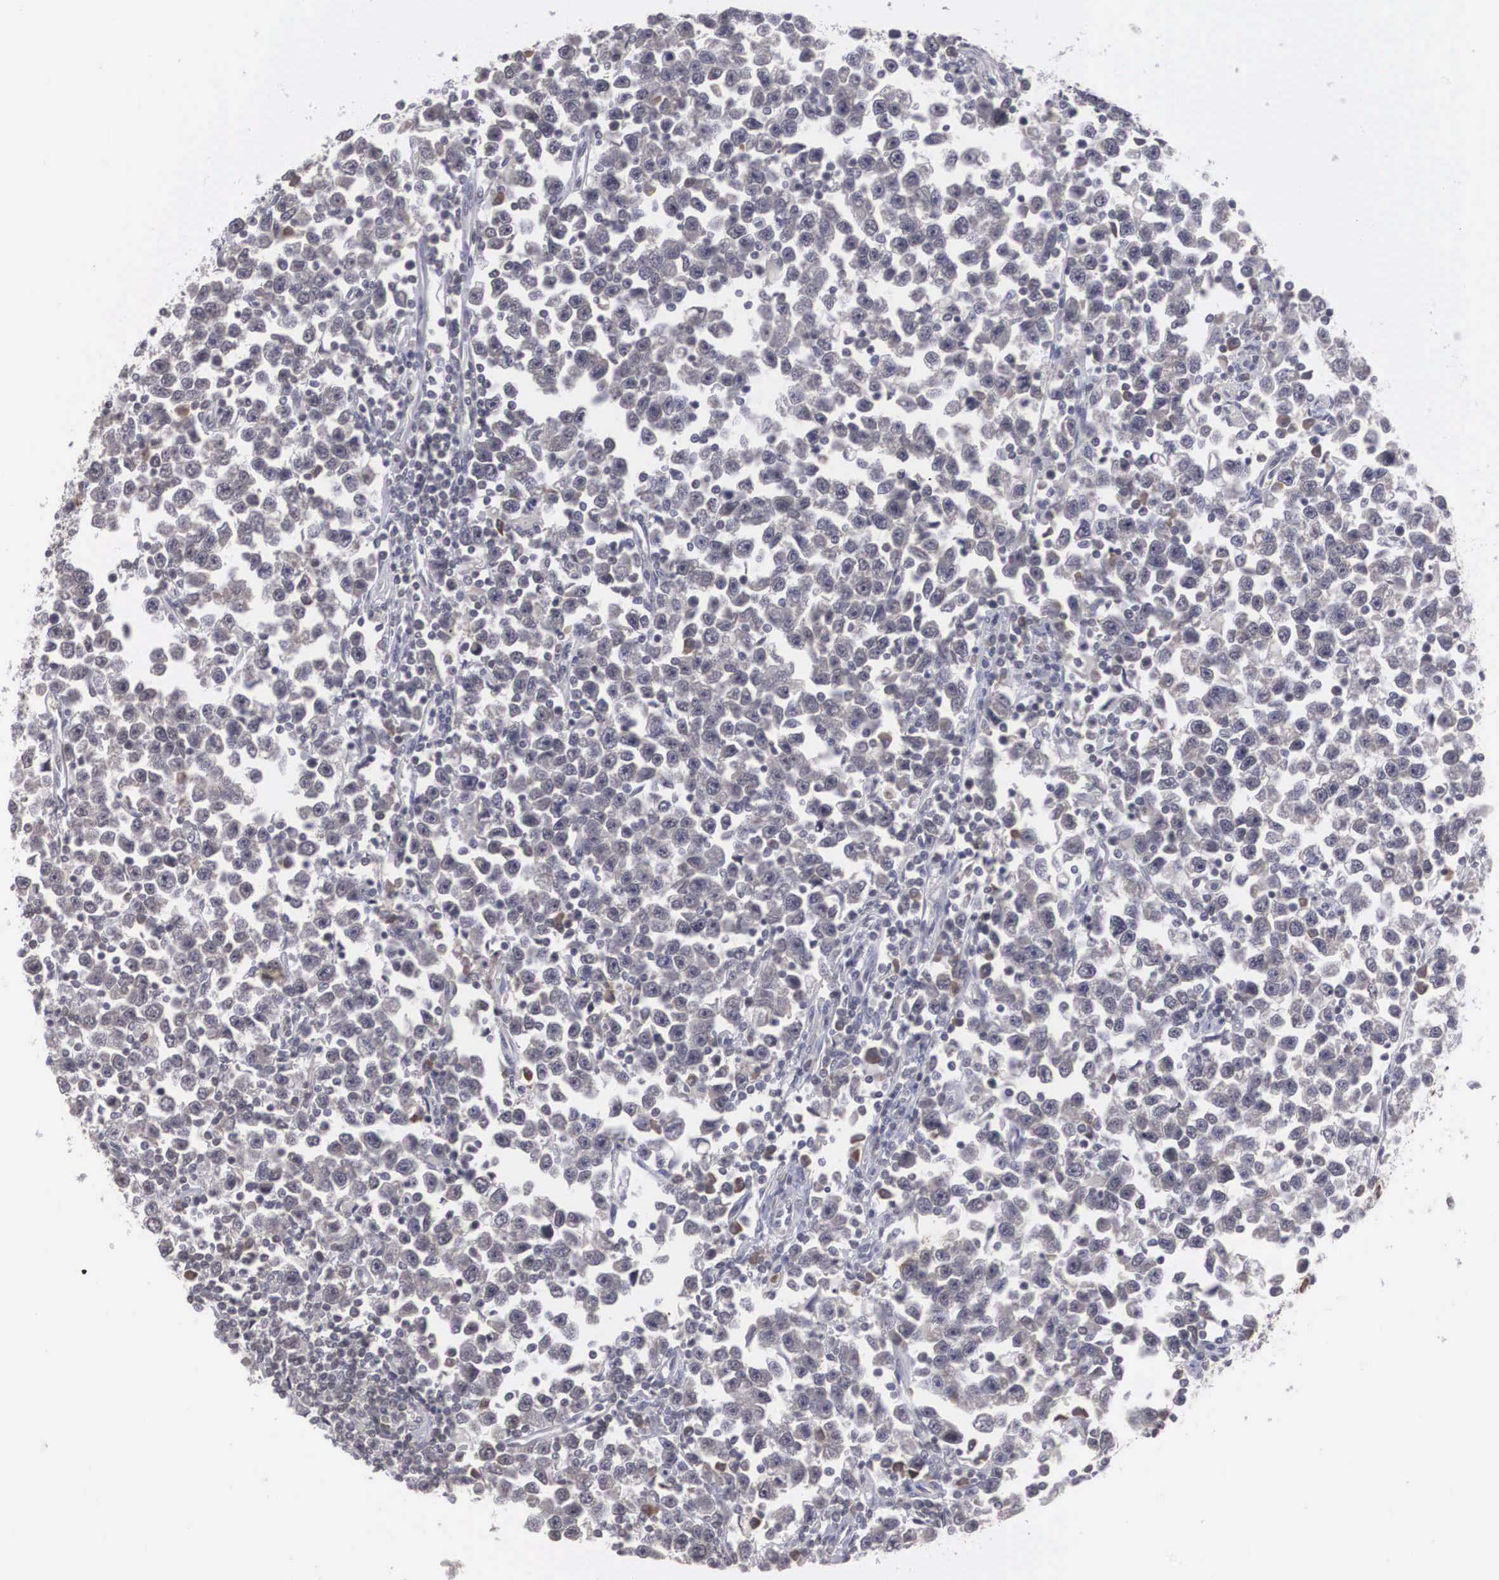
{"staining": {"intensity": "negative", "quantity": "none", "location": "none"}, "tissue": "testis cancer", "cell_type": "Tumor cells", "image_type": "cancer", "snomed": [{"axis": "morphology", "description": "Seminoma, NOS"}, {"axis": "topography", "description": "Testis"}], "caption": "DAB (3,3'-diaminobenzidine) immunohistochemical staining of testis cancer (seminoma) reveals no significant expression in tumor cells. (Brightfield microscopy of DAB (3,3'-diaminobenzidine) IHC at high magnification).", "gene": "WDR89", "patient": {"sex": "male", "age": 43}}